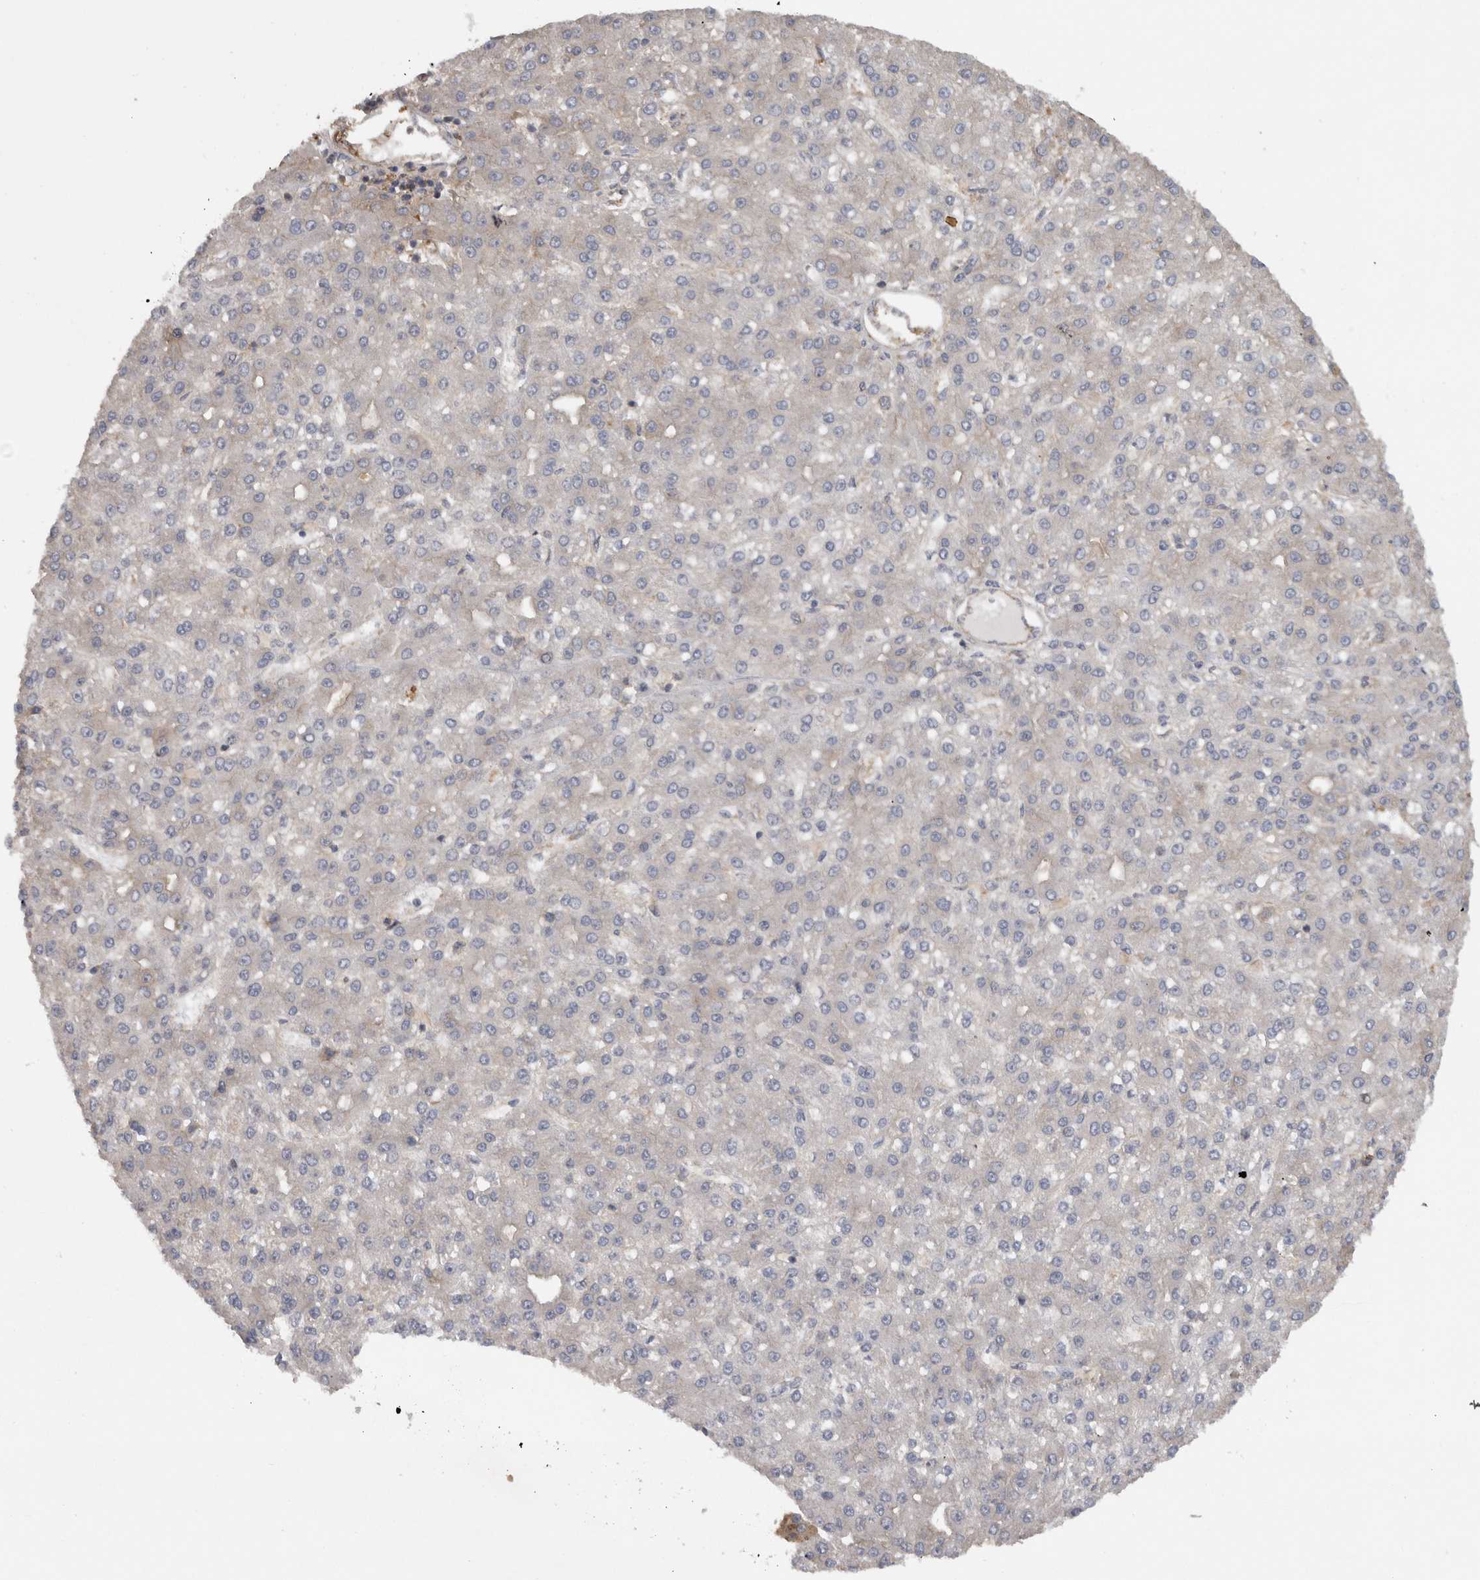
{"staining": {"intensity": "negative", "quantity": "none", "location": "none"}, "tissue": "liver cancer", "cell_type": "Tumor cells", "image_type": "cancer", "snomed": [{"axis": "morphology", "description": "Carcinoma, Hepatocellular, NOS"}, {"axis": "topography", "description": "Liver"}], "caption": "High power microscopy micrograph of an immunohistochemistry photomicrograph of liver cancer (hepatocellular carcinoma), revealing no significant expression in tumor cells.", "gene": "SMCR8", "patient": {"sex": "male", "age": 67}}